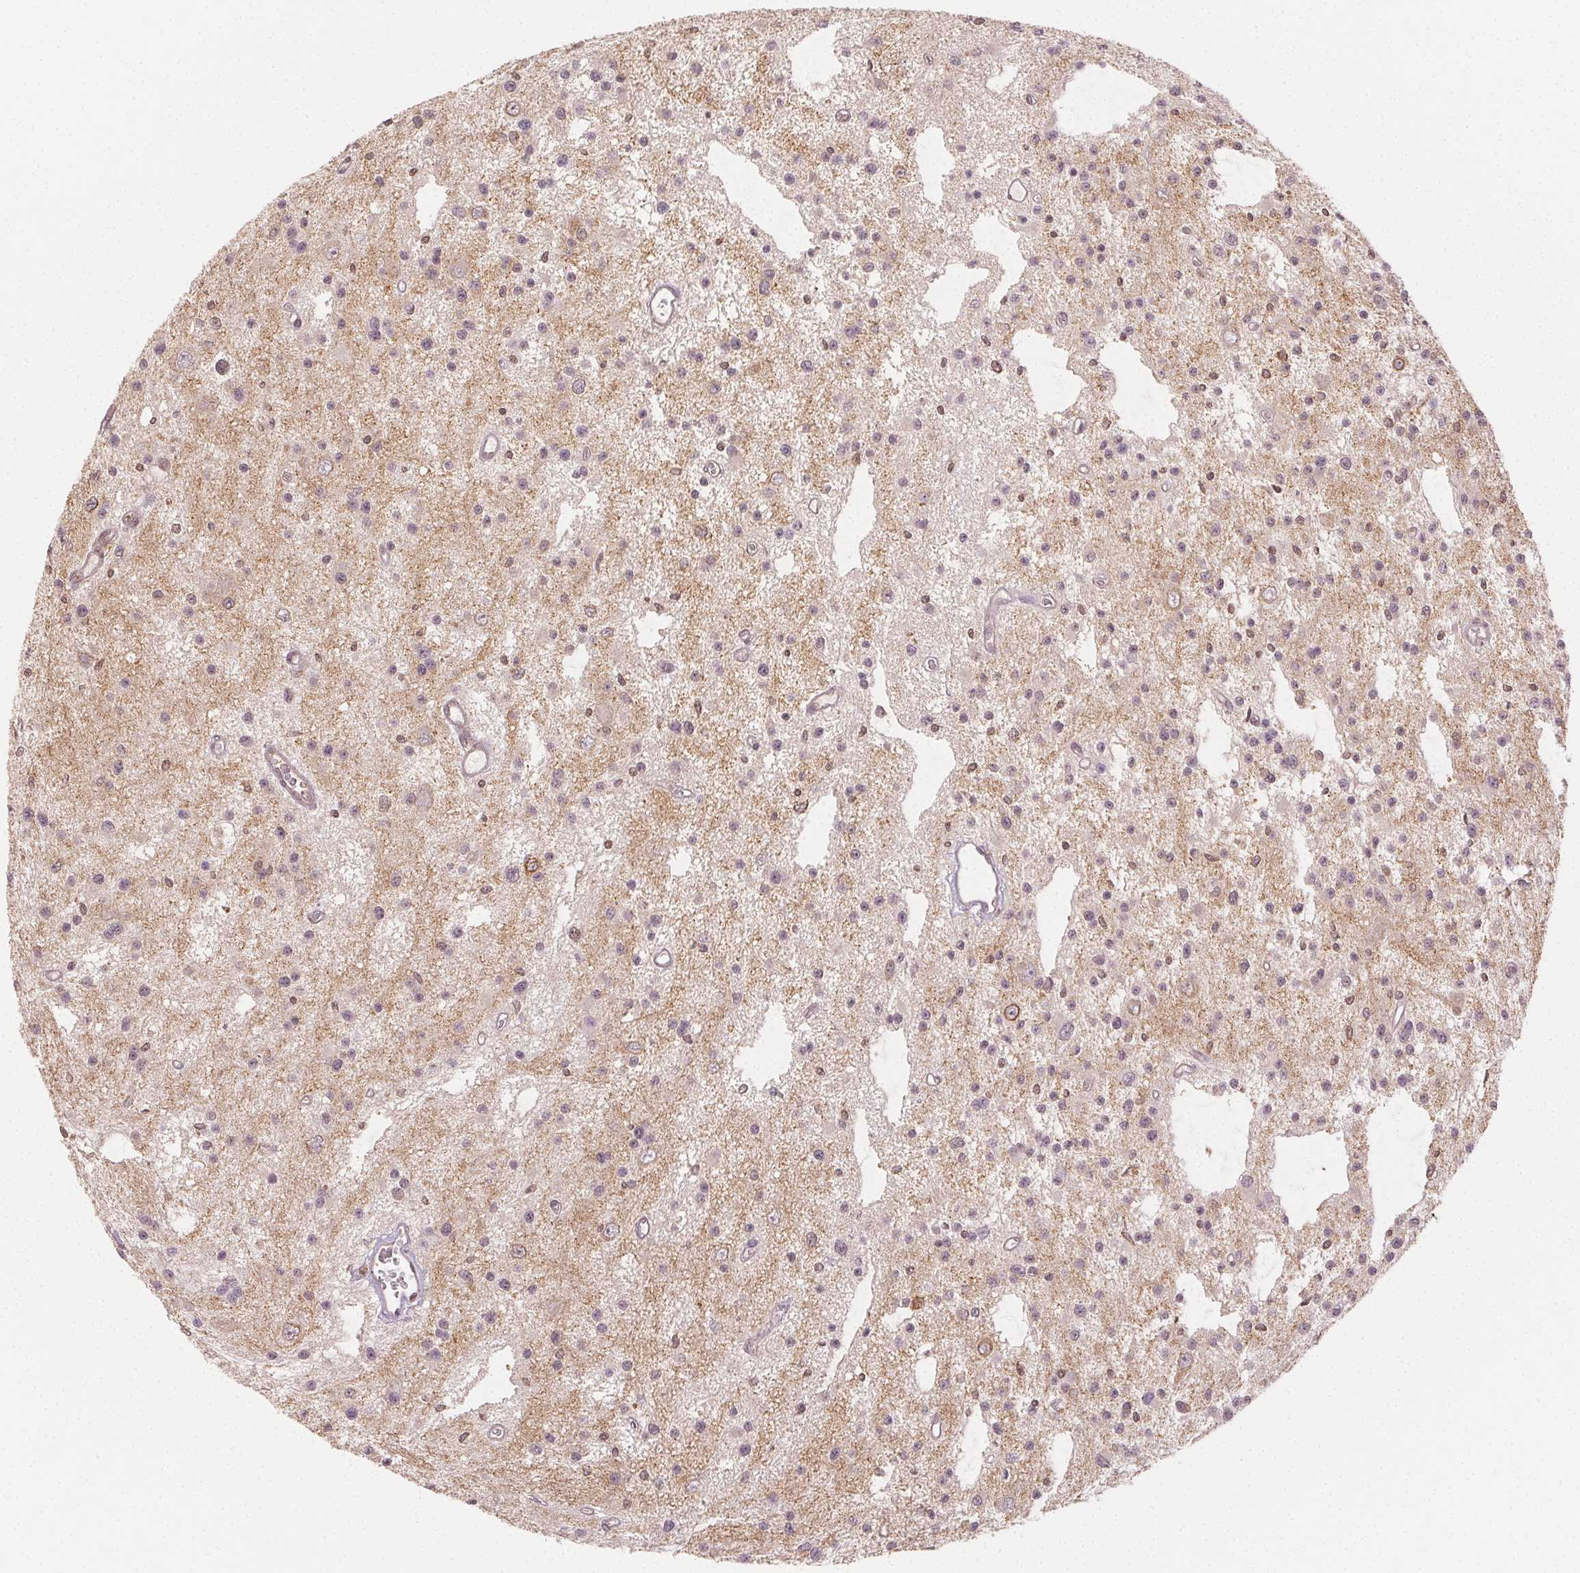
{"staining": {"intensity": "negative", "quantity": "none", "location": "none"}, "tissue": "glioma", "cell_type": "Tumor cells", "image_type": "cancer", "snomed": [{"axis": "morphology", "description": "Glioma, malignant, Low grade"}, {"axis": "topography", "description": "Brain"}], "caption": "Micrograph shows no protein expression in tumor cells of glioma tissue. The staining is performed using DAB brown chromogen with nuclei counter-stained in using hematoxylin.", "gene": "MAPK14", "patient": {"sex": "male", "age": 43}}